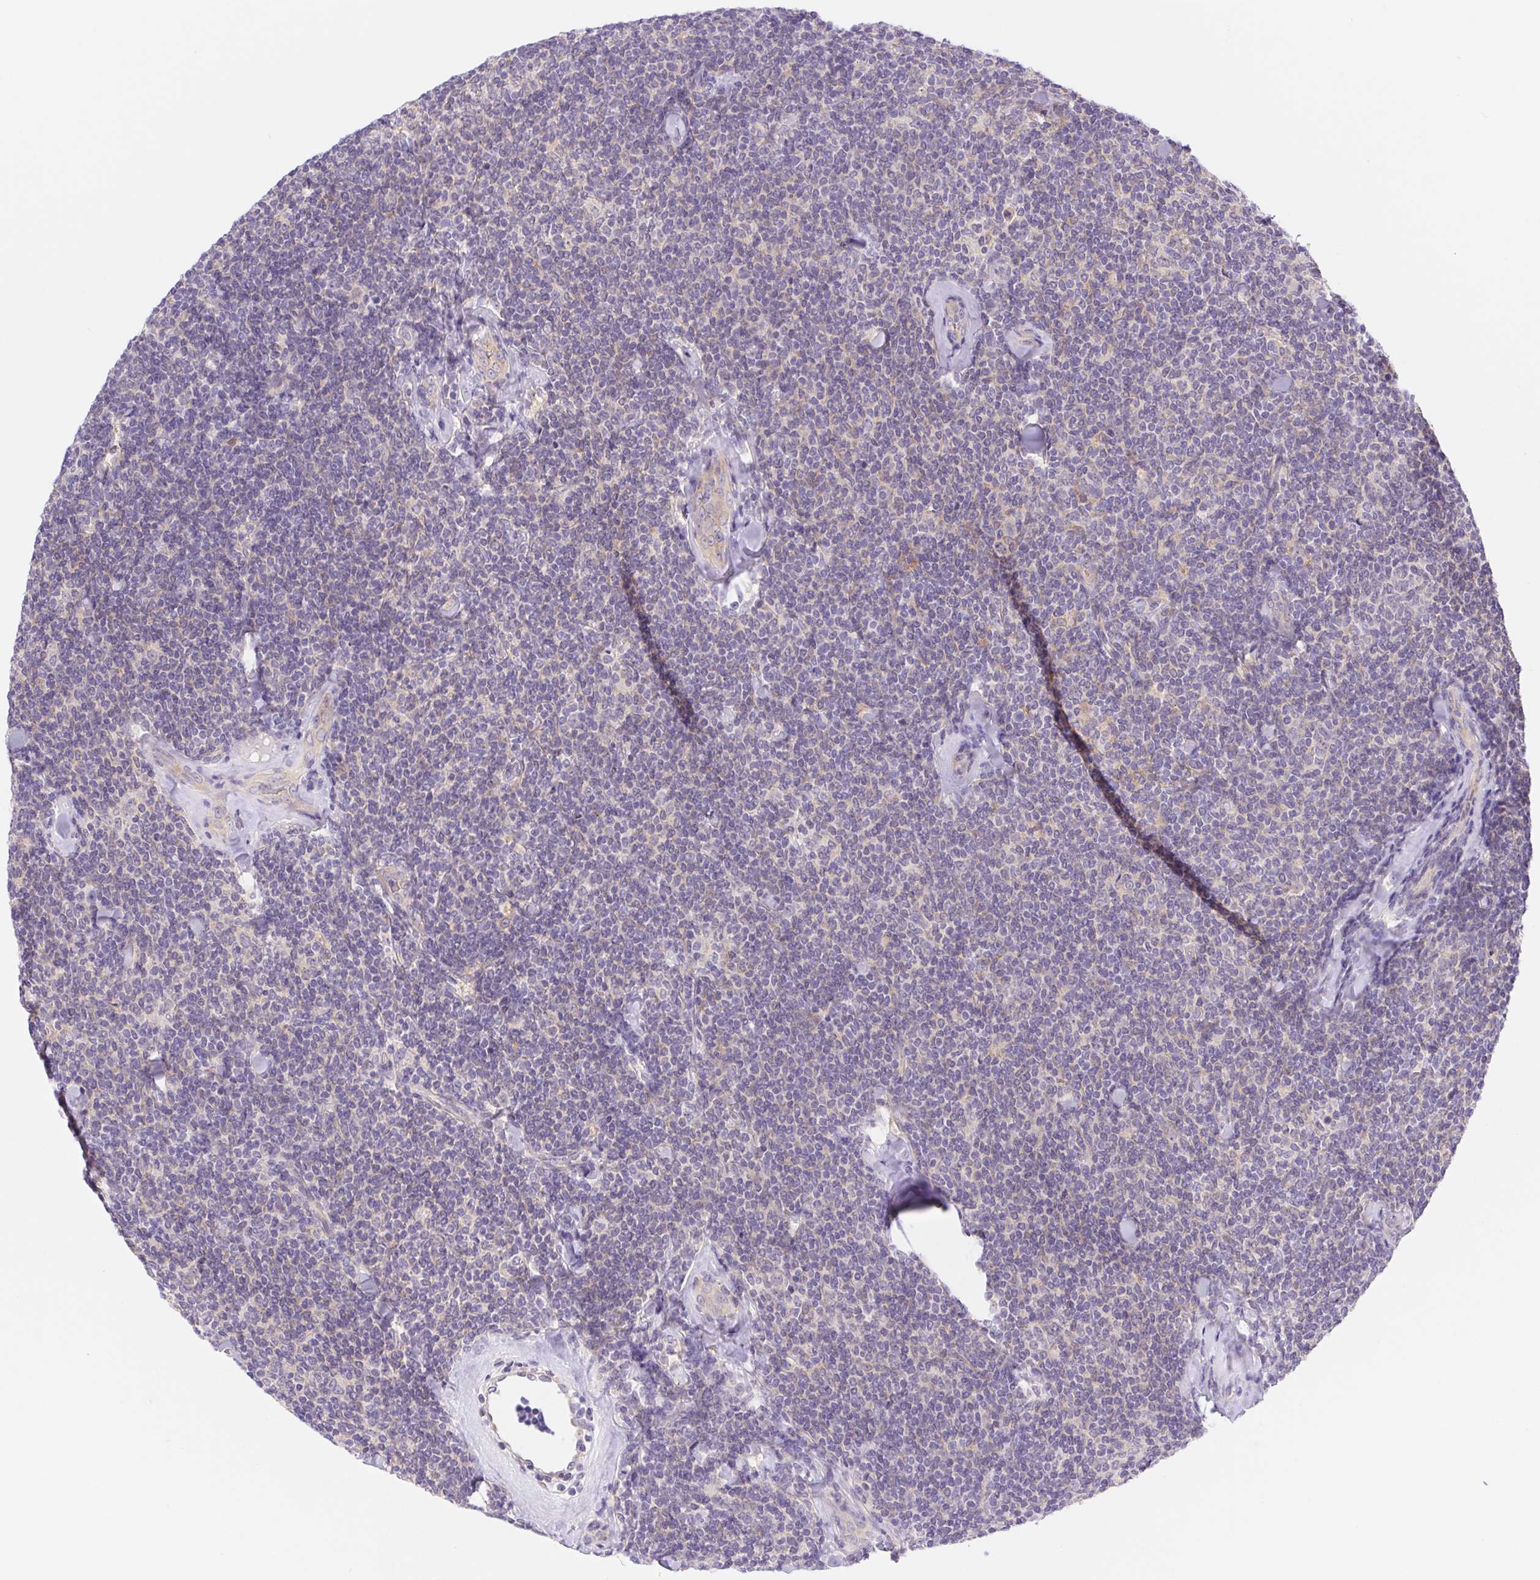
{"staining": {"intensity": "negative", "quantity": "none", "location": "none"}, "tissue": "lymphoma", "cell_type": "Tumor cells", "image_type": "cancer", "snomed": [{"axis": "morphology", "description": "Malignant lymphoma, non-Hodgkin's type, Low grade"}, {"axis": "topography", "description": "Lymph node"}], "caption": "Immunohistochemical staining of human malignant lymphoma, non-Hodgkin's type (low-grade) exhibits no significant positivity in tumor cells.", "gene": "DYNC2LI1", "patient": {"sex": "female", "age": 56}}